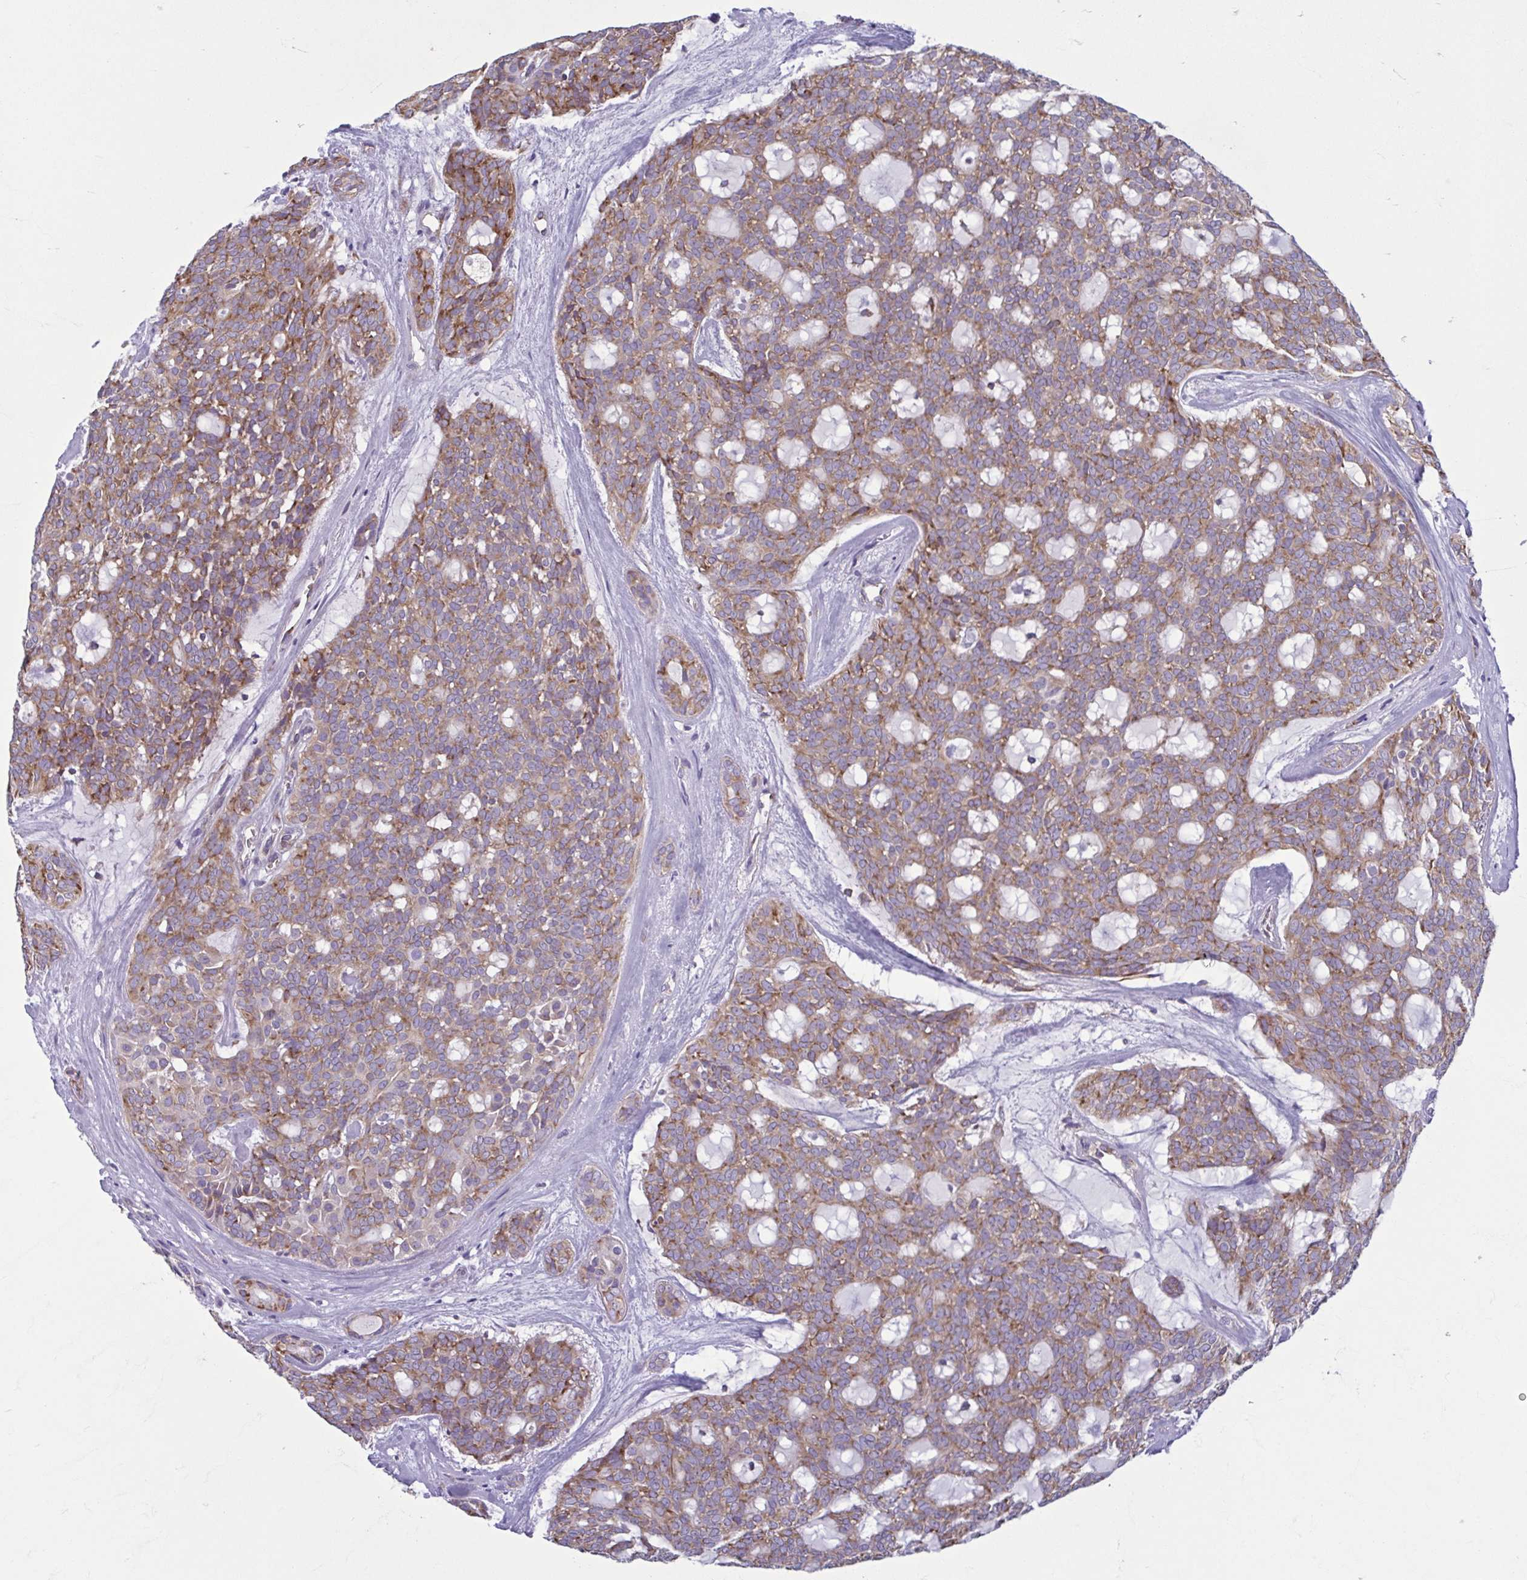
{"staining": {"intensity": "moderate", "quantity": ">75%", "location": "cytoplasmic/membranous"}, "tissue": "head and neck cancer", "cell_type": "Tumor cells", "image_type": "cancer", "snomed": [{"axis": "morphology", "description": "Adenocarcinoma, NOS"}, {"axis": "topography", "description": "Head-Neck"}], "caption": "This photomicrograph demonstrates IHC staining of human head and neck cancer, with medium moderate cytoplasmic/membranous staining in approximately >75% of tumor cells.", "gene": "RPS16", "patient": {"sex": "male", "age": 66}}